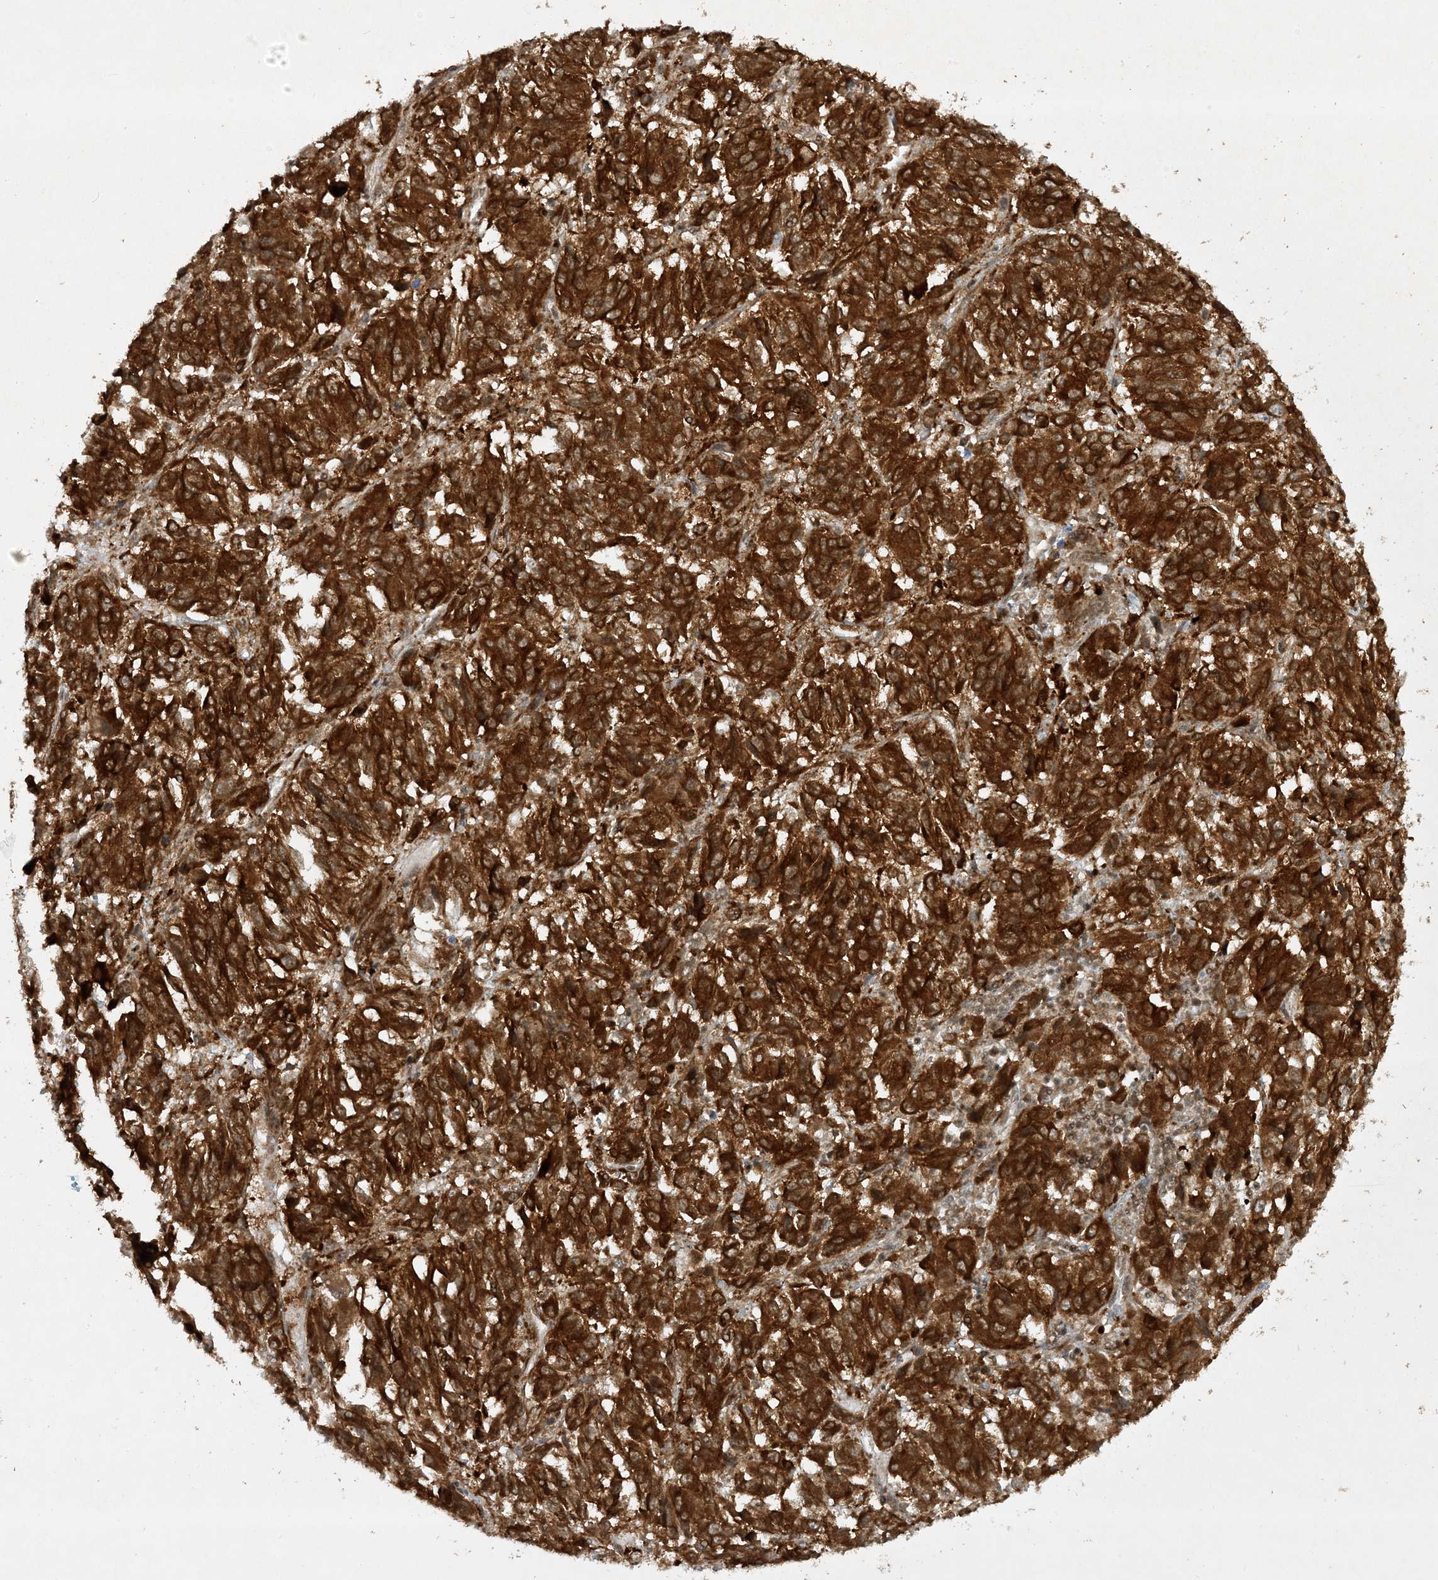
{"staining": {"intensity": "strong", "quantity": ">75%", "location": "cytoplasmic/membranous"}, "tissue": "melanoma", "cell_type": "Tumor cells", "image_type": "cancer", "snomed": [{"axis": "morphology", "description": "Malignant melanoma, Metastatic site"}, {"axis": "topography", "description": "Lung"}], "caption": "The immunohistochemical stain labels strong cytoplasmic/membranous expression in tumor cells of melanoma tissue.", "gene": "CERT1", "patient": {"sex": "male", "age": 64}}